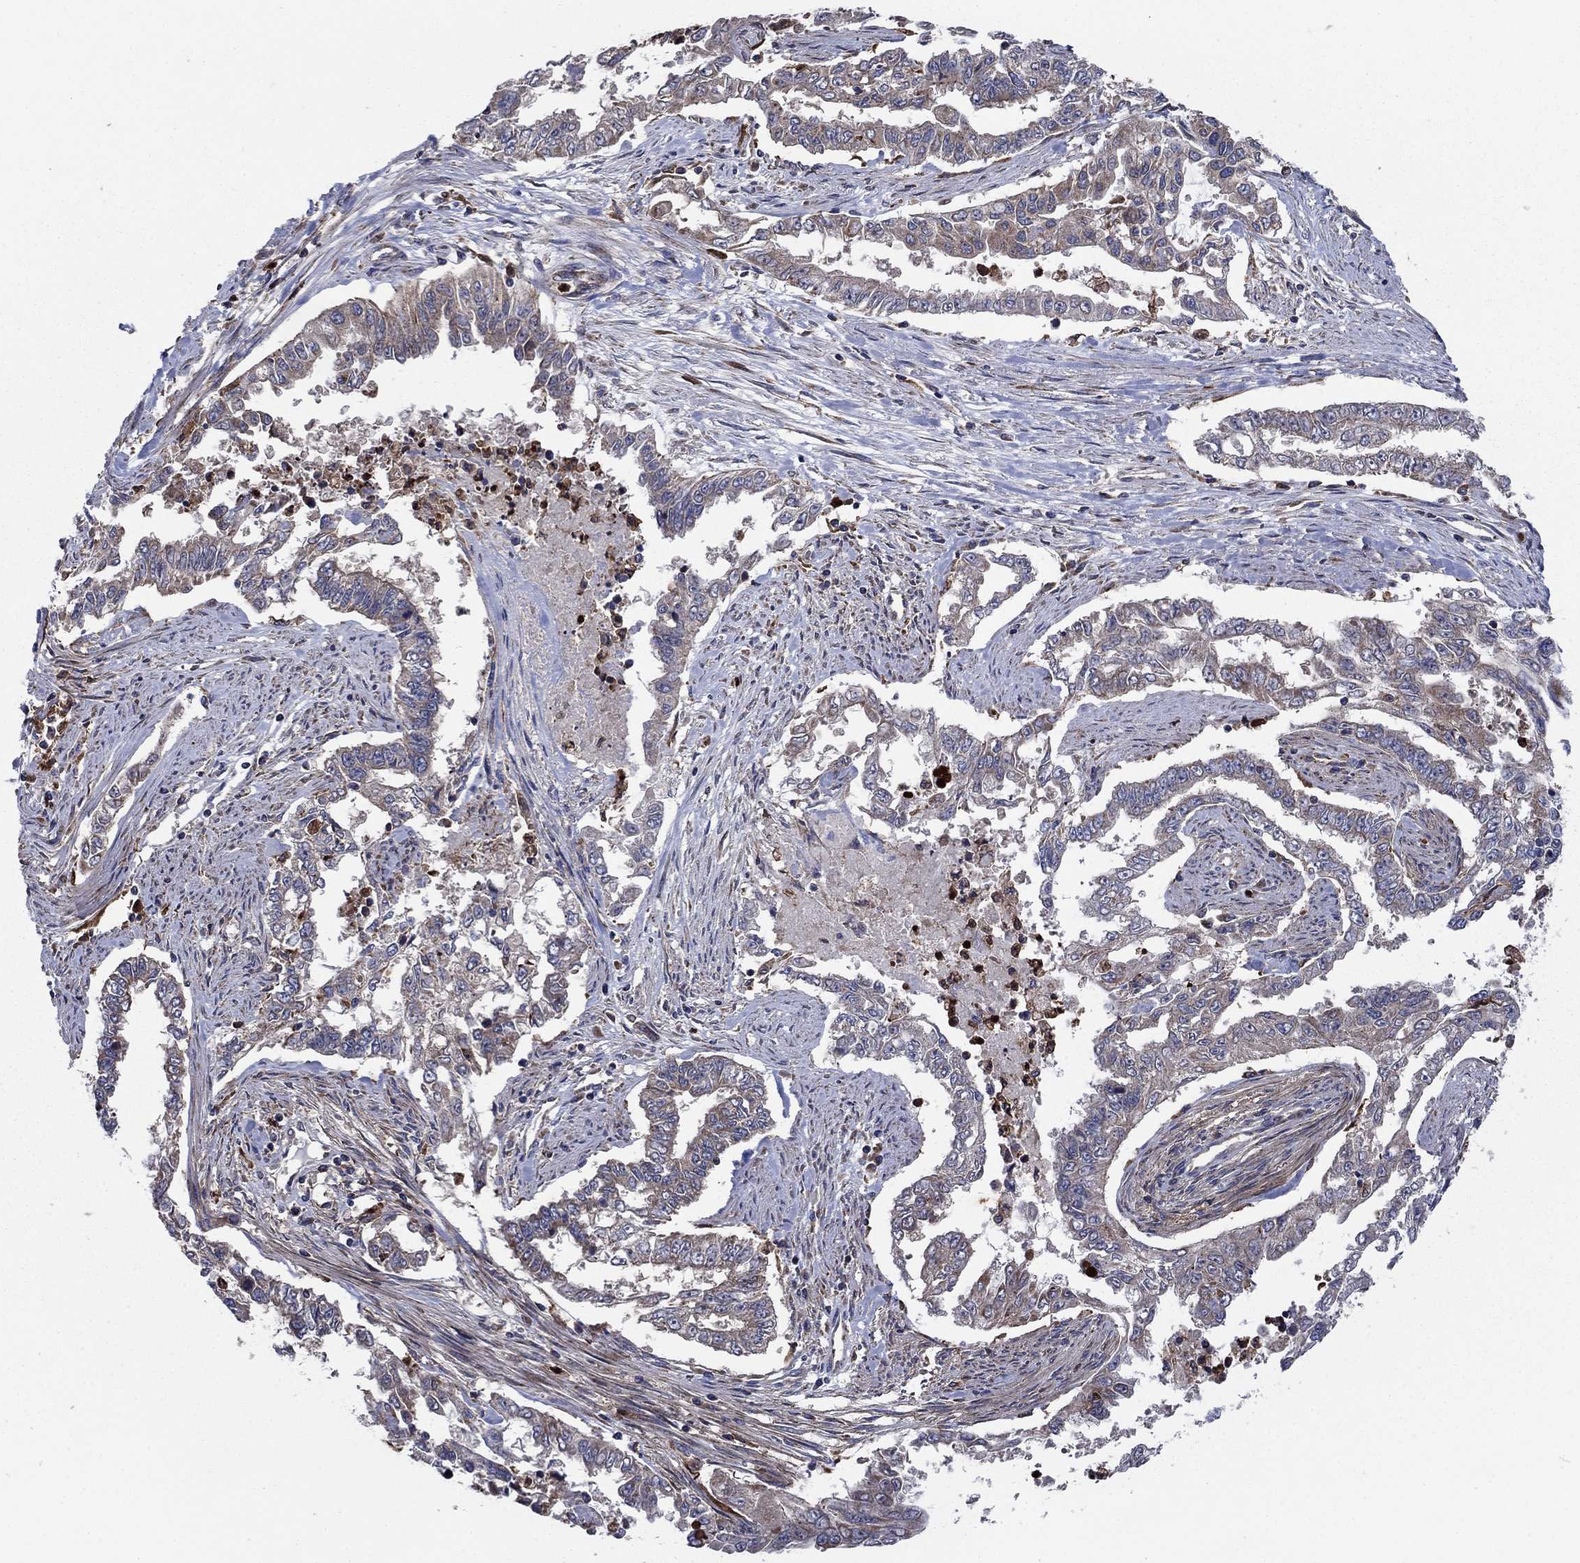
{"staining": {"intensity": "moderate", "quantity": "<25%", "location": "cytoplasmic/membranous"}, "tissue": "endometrial cancer", "cell_type": "Tumor cells", "image_type": "cancer", "snomed": [{"axis": "morphology", "description": "Adenocarcinoma, NOS"}, {"axis": "topography", "description": "Uterus"}], "caption": "The histopathology image reveals a brown stain indicating the presence of a protein in the cytoplasmic/membranous of tumor cells in adenocarcinoma (endometrial).", "gene": "RNF19B", "patient": {"sex": "female", "age": 59}}